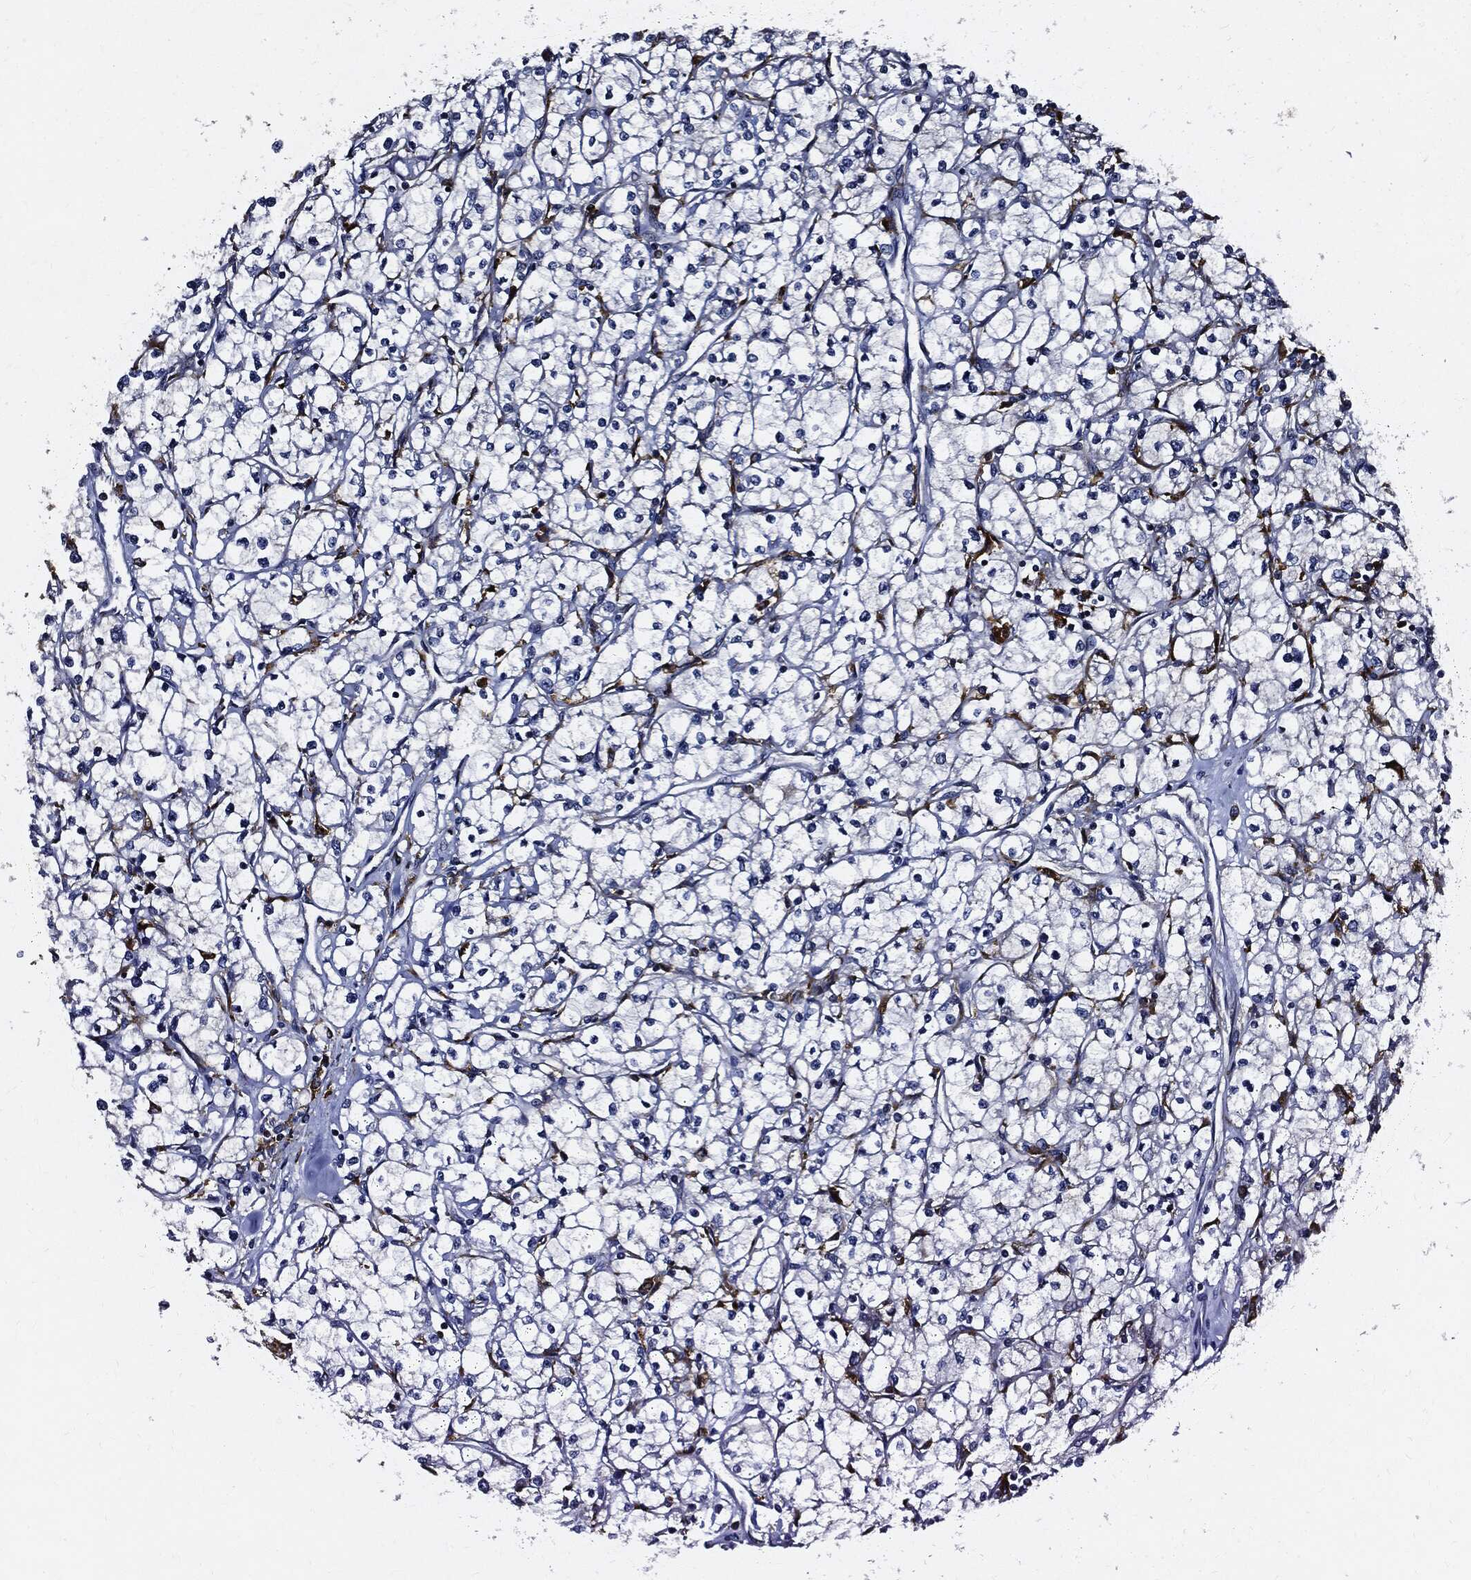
{"staining": {"intensity": "negative", "quantity": "none", "location": "none"}, "tissue": "renal cancer", "cell_type": "Tumor cells", "image_type": "cancer", "snomed": [{"axis": "morphology", "description": "Adenocarcinoma, NOS"}, {"axis": "topography", "description": "Kidney"}], "caption": "Tumor cells show no significant expression in adenocarcinoma (renal).", "gene": "SUGT1", "patient": {"sex": "male", "age": 67}}